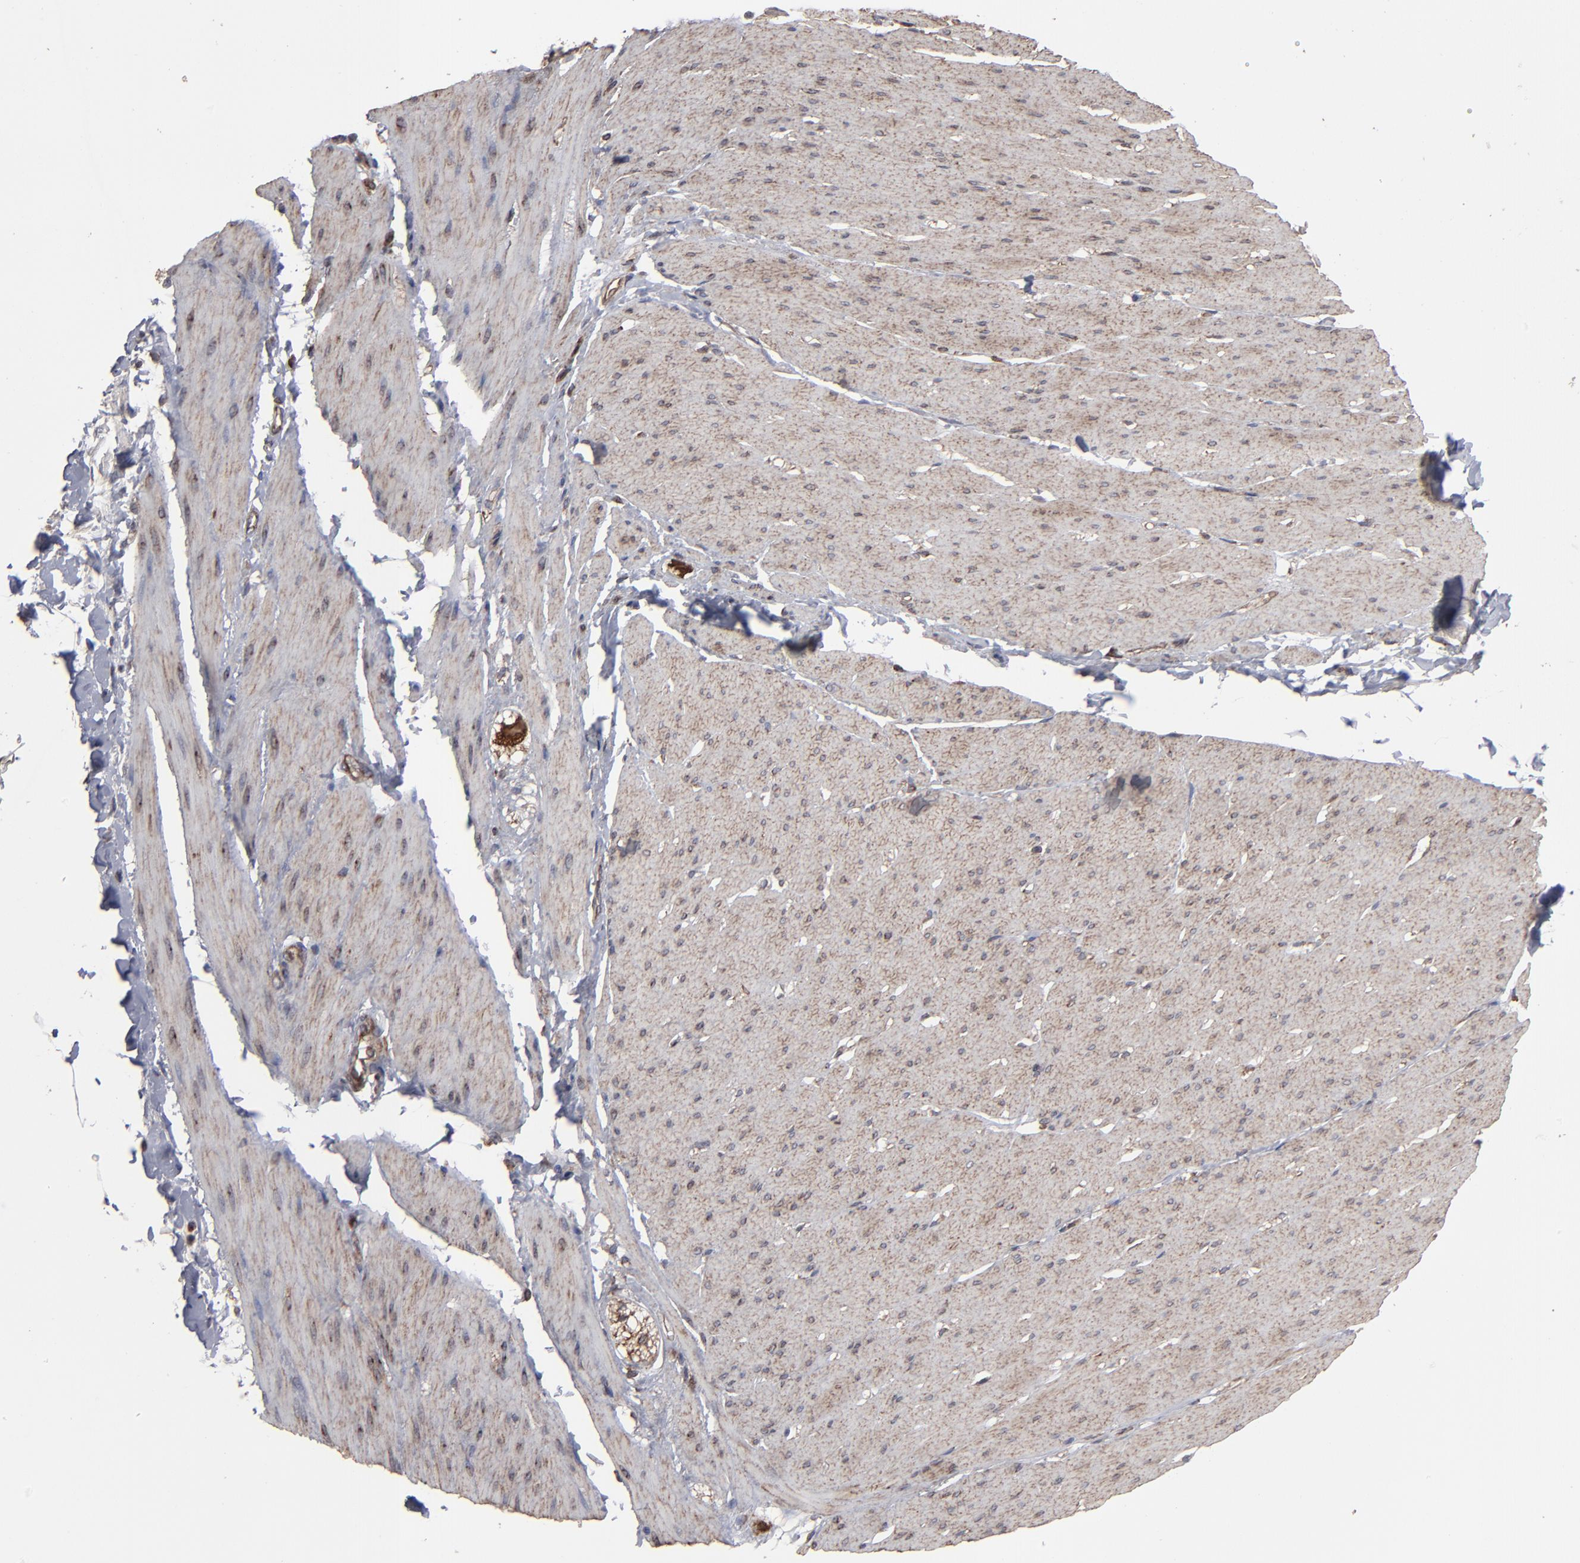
{"staining": {"intensity": "moderate", "quantity": ">75%", "location": "cytoplasmic/membranous"}, "tissue": "smooth muscle", "cell_type": "Smooth muscle cells", "image_type": "normal", "snomed": [{"axis": "morphology", "description": "Normal tissue, NOS"}, {"axis": "topography", "description": "Smooth muscle"}, {"axis": "topography", "description": "Colon"}], "caption": "Protein staining exhibits moderate cytoplasmic/membranous staining in approximately >75% of smooth muscle cells in unremarkable smooth muscle.", "gene": "CNIH1", "patient": {"sex": "male", "age": 67}}